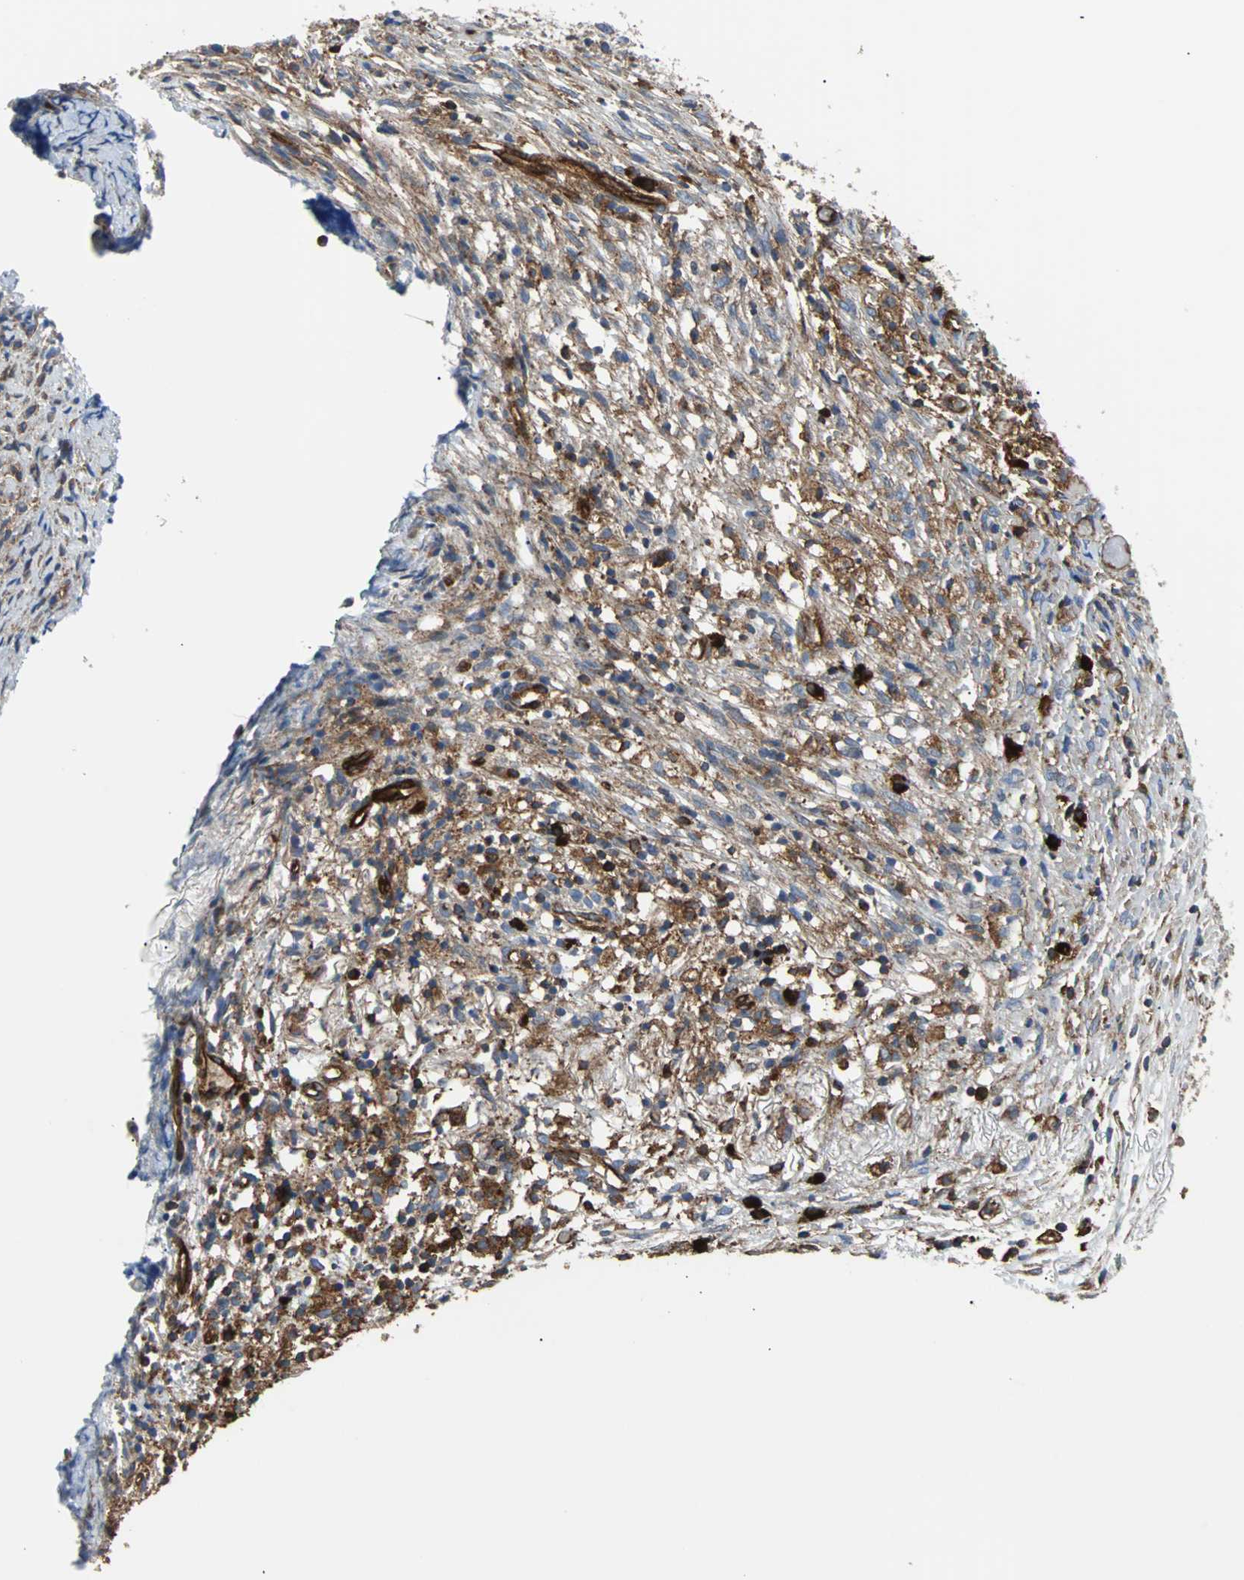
{"staining": {"intensity": "moderate", "quantity": ">75%", "location": "cytoplasmic/membranous"}, "tissue": "ovarian cancer", "cell_type": "Tumor cells", "image_type": "cancer", "snomed": [{"axis": "morphology", "description": "Carcinoma, endometroid"}, {"axis": "topography", "description": "Ovary"}], "caption": "A brown stain labels moderate cytoplasmic/membranous staining of a protein in human ovarian cancer tumor cells. Nuclei are stained in blue.", "gene": "PLCG2", "patient": {"sex": "female", "age": 42}}